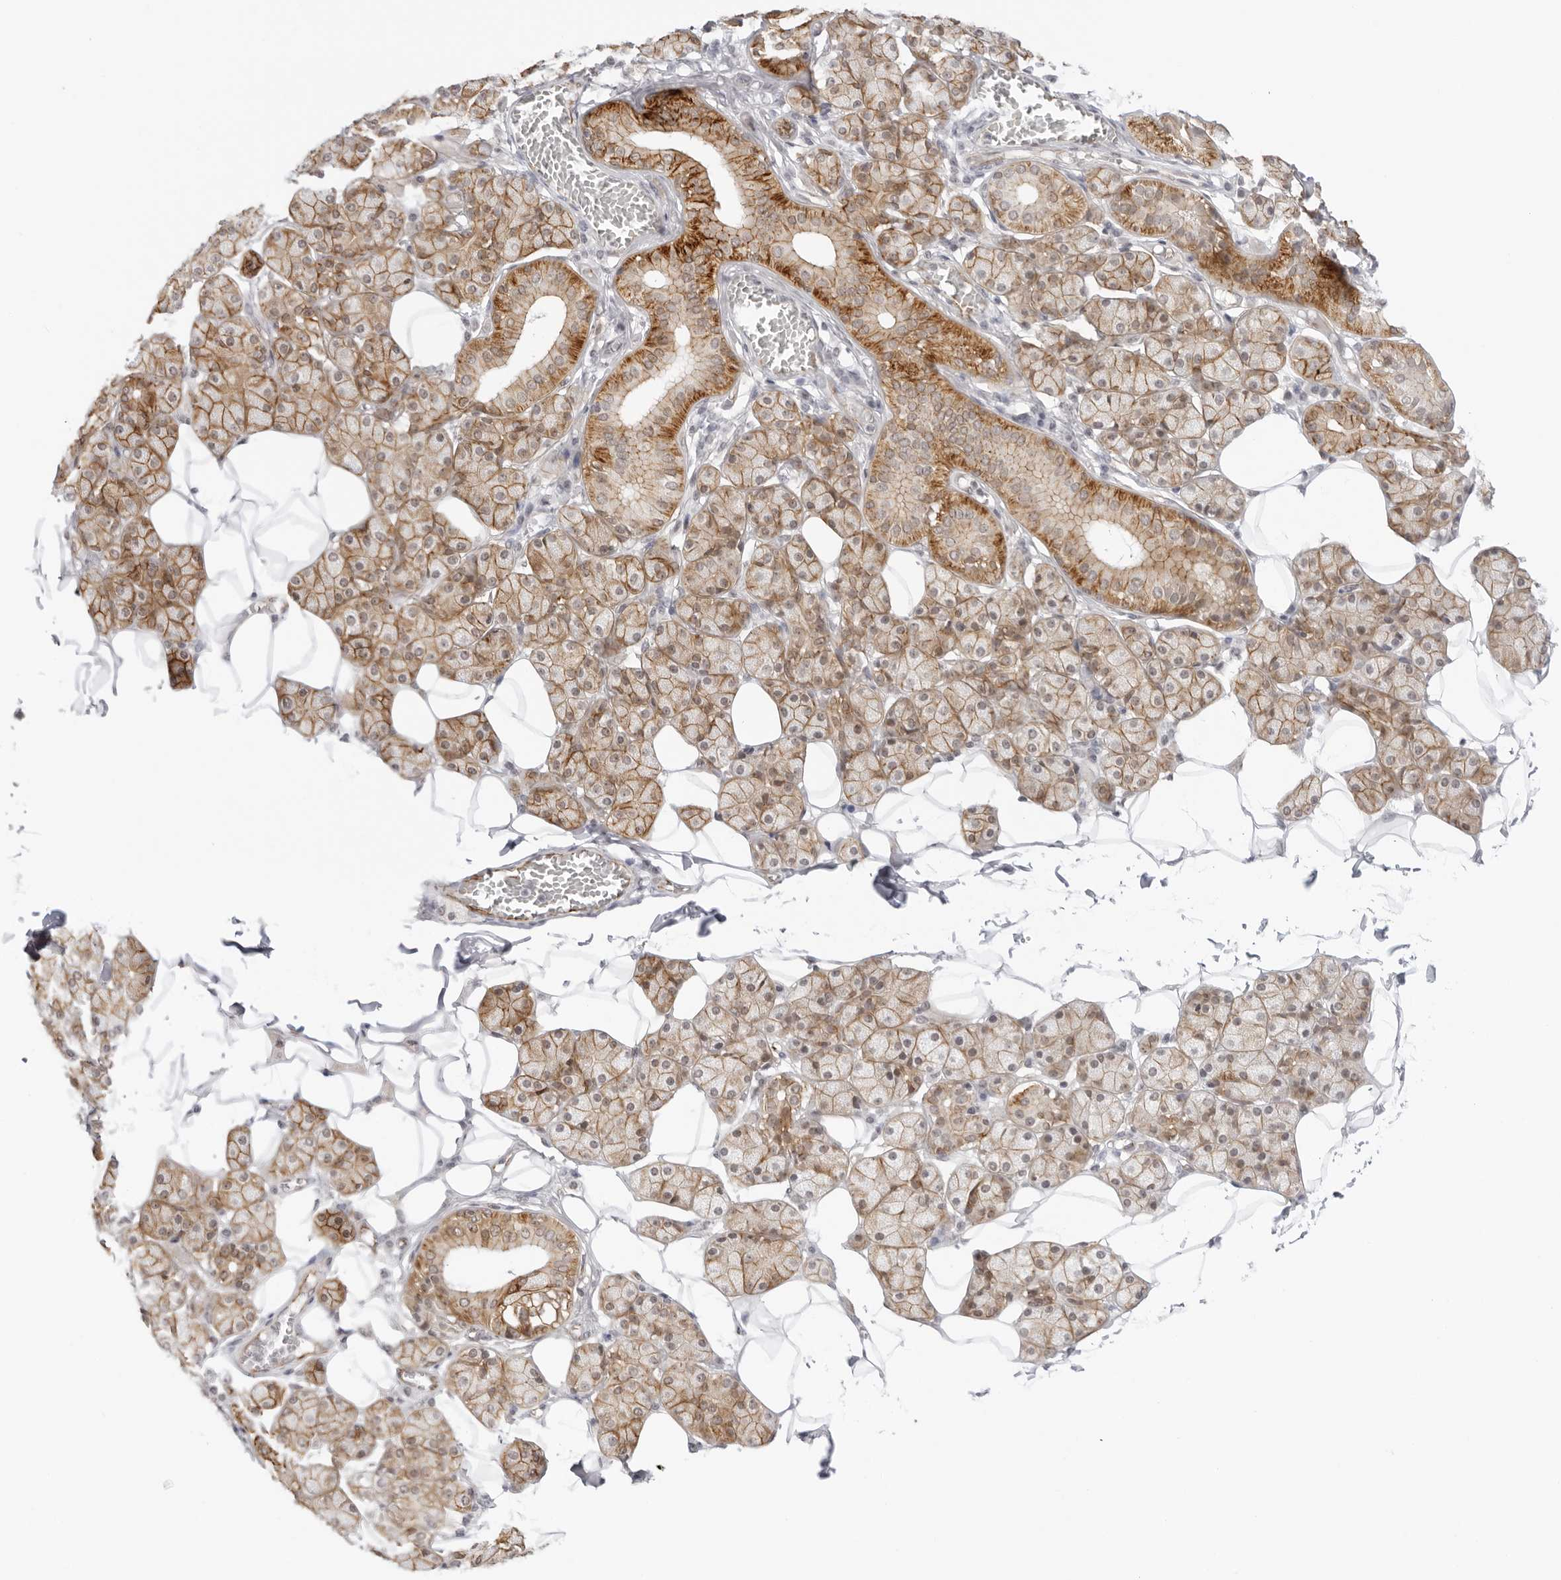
{"staining": {"intensity": "moderate", "quantity": ">75%", "location": "cytoplasmic/membranous"}, "tissue": "salivary gland", "cell_type": "Glandular cells", "image_type": "normal", "snomed": [{"axis": "morphology", "description": "Normal tissue, NOS"}, {"axis": "topography", "description": "Salivary gland"}], "caption": "IHC staining of benign salivary gland, which exhibits medium levels of moderate cytoplasmic/membranous expression in about >75% of glandular cells indicating moderate cytoplasmic/membranous protein expression. The staining was performed using DAB (3,3'-diaminobenzidine) (brown) for protein detection and nuclei were counterstained in hematoxylin (blue).", "gene": "TRAPPC3", "patient": {"sex": "female", "age": 33}}